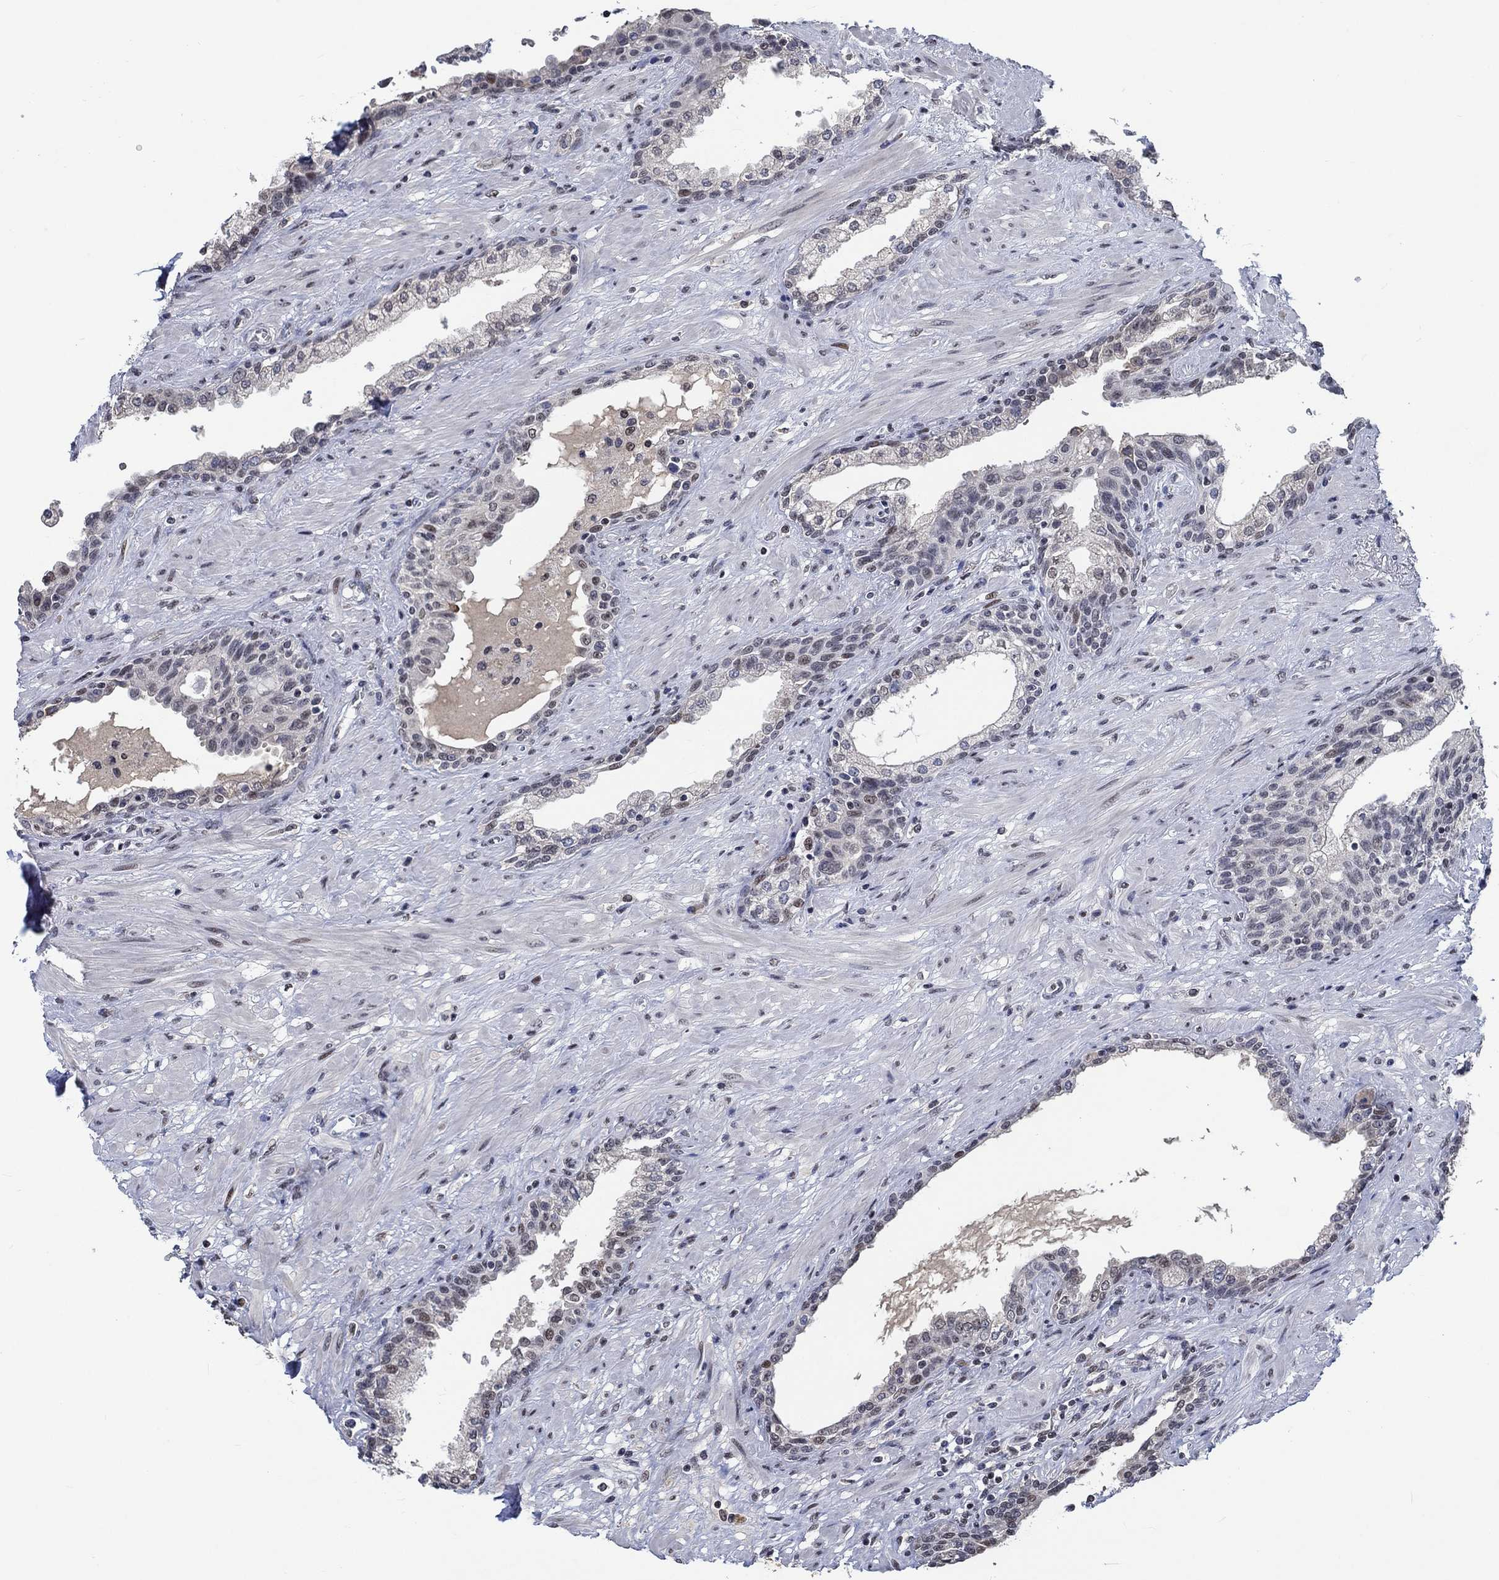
{"staining": {"intensity": "weak", "quantity": "<25%", "location": "nuclear"}, "tissue": "prostate", "cell_type": "Glandular cells", "image_type": "normal", "snomed": [{"axis": "morphology", "description": "Normal tissue, NOS"}, {"axis": "topography", "description": "Prostate"}], "caption": "High magnification brightfield microscopy of unremarkable prostate stained with DAB (3,3'-diaminobenzidine) (brown) and counterstained with hematoxylin (blue): glandular cells show no significant positivity. The staining was performed using DAB to visualize the protein expression in brown, while the nuclei were stained in blue with hematoxylin (Magnification: 20x).", "gene": "HTN1", "patient": {"sex": "male", "age": 63}}